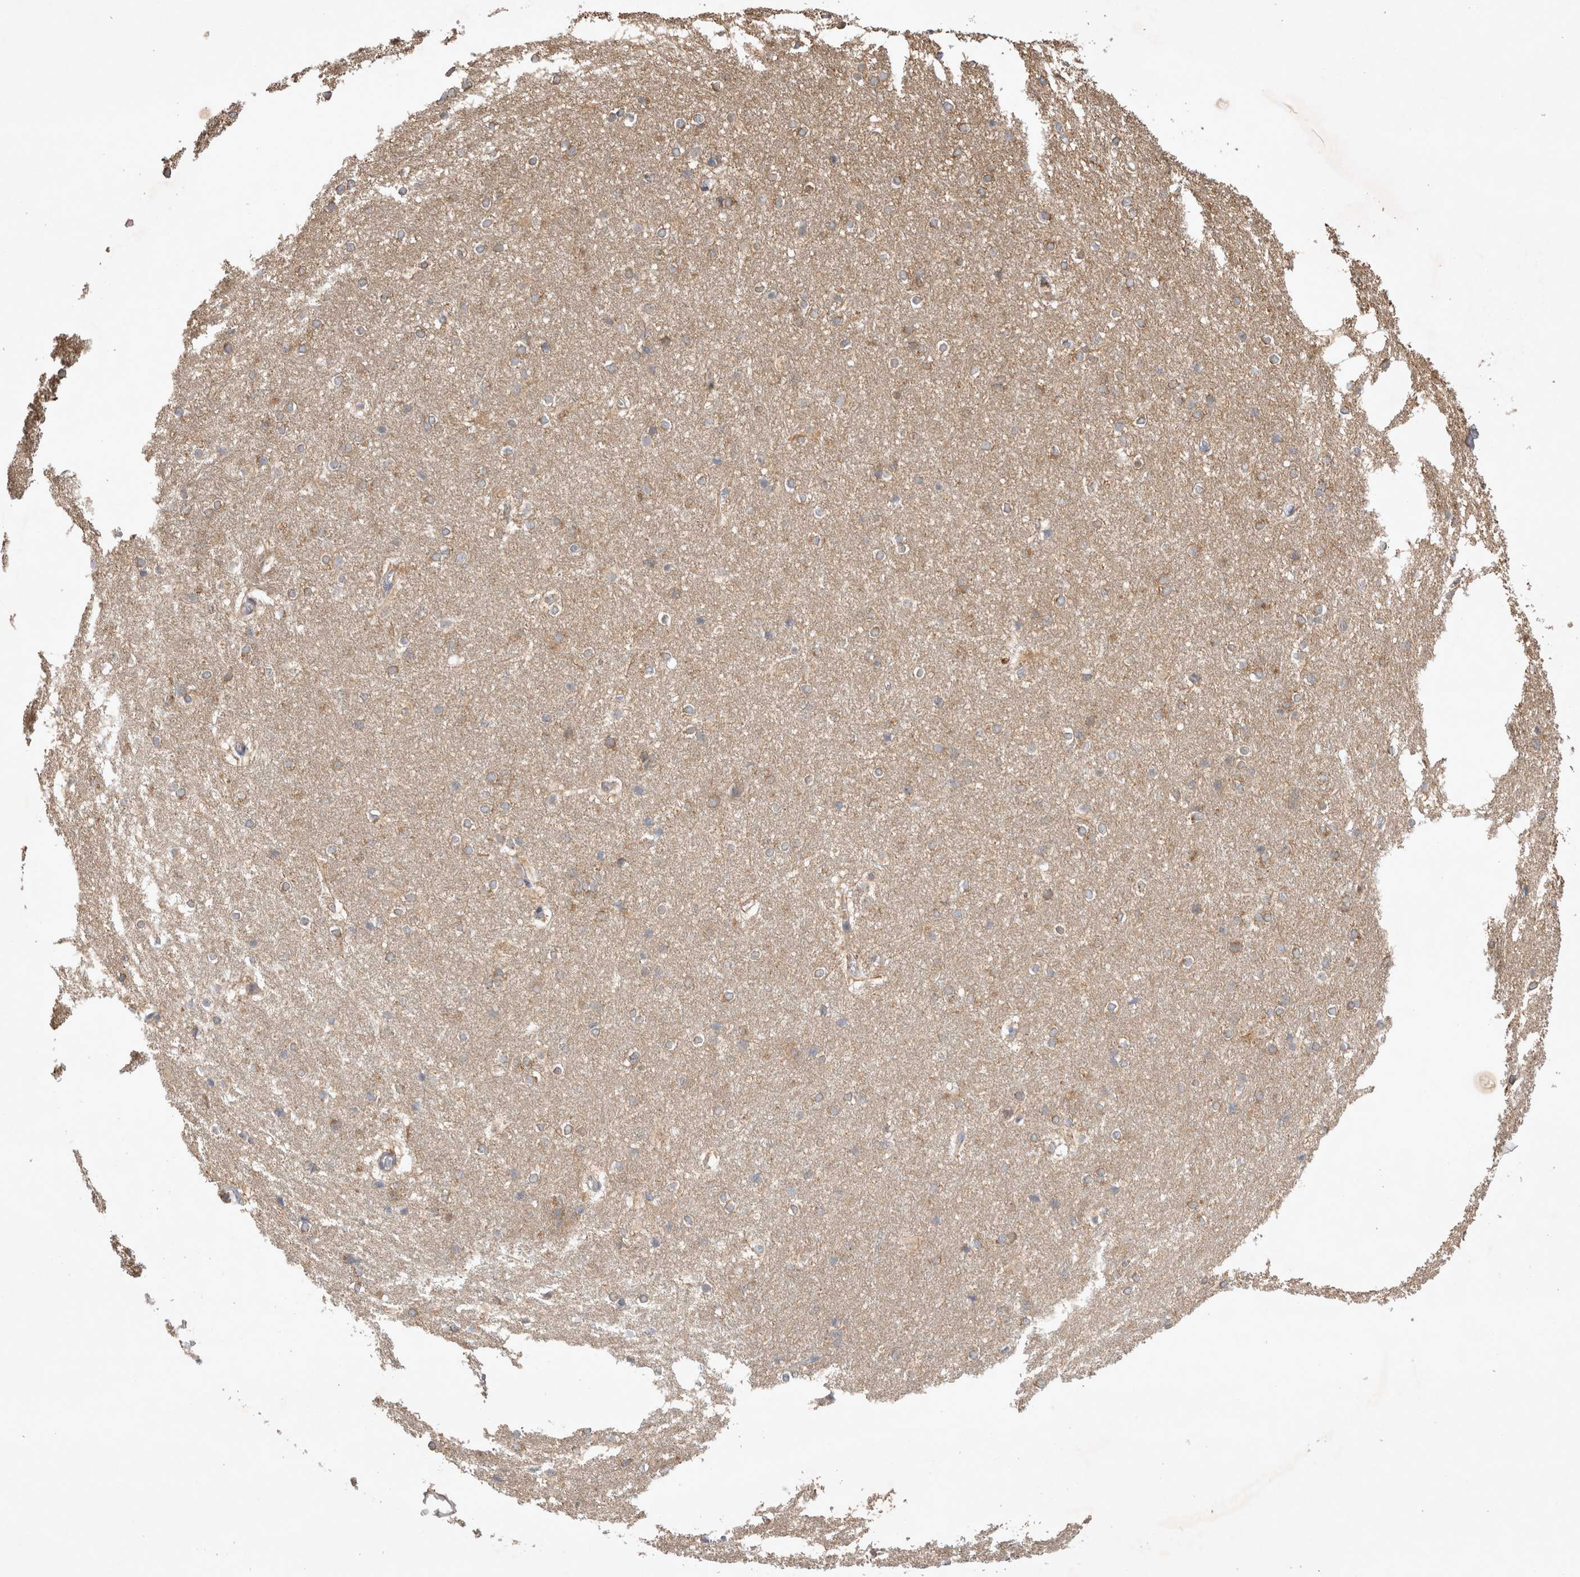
{"staining": {"intensity": "weak", "quantity": "25%-75%", "location": "cytoplasmic/membranous"}, "tissue": "caudate", "cell_type": "Glial cells", "image_type": "normal", "snomed": [{"axis": "morphology", "description": "Normal tissue, NOS"}, {"axis": "topography", "description": "Lateral ventricle wall"}], "caption": "Brown immunohistochemical staining in unremarkable human caudate displays weak cytoplasmic/membranous positivity in about 25%-75% of glial cells.", "gene": "SRD5A3", "patient": {"sex": "female", "age": 19}}